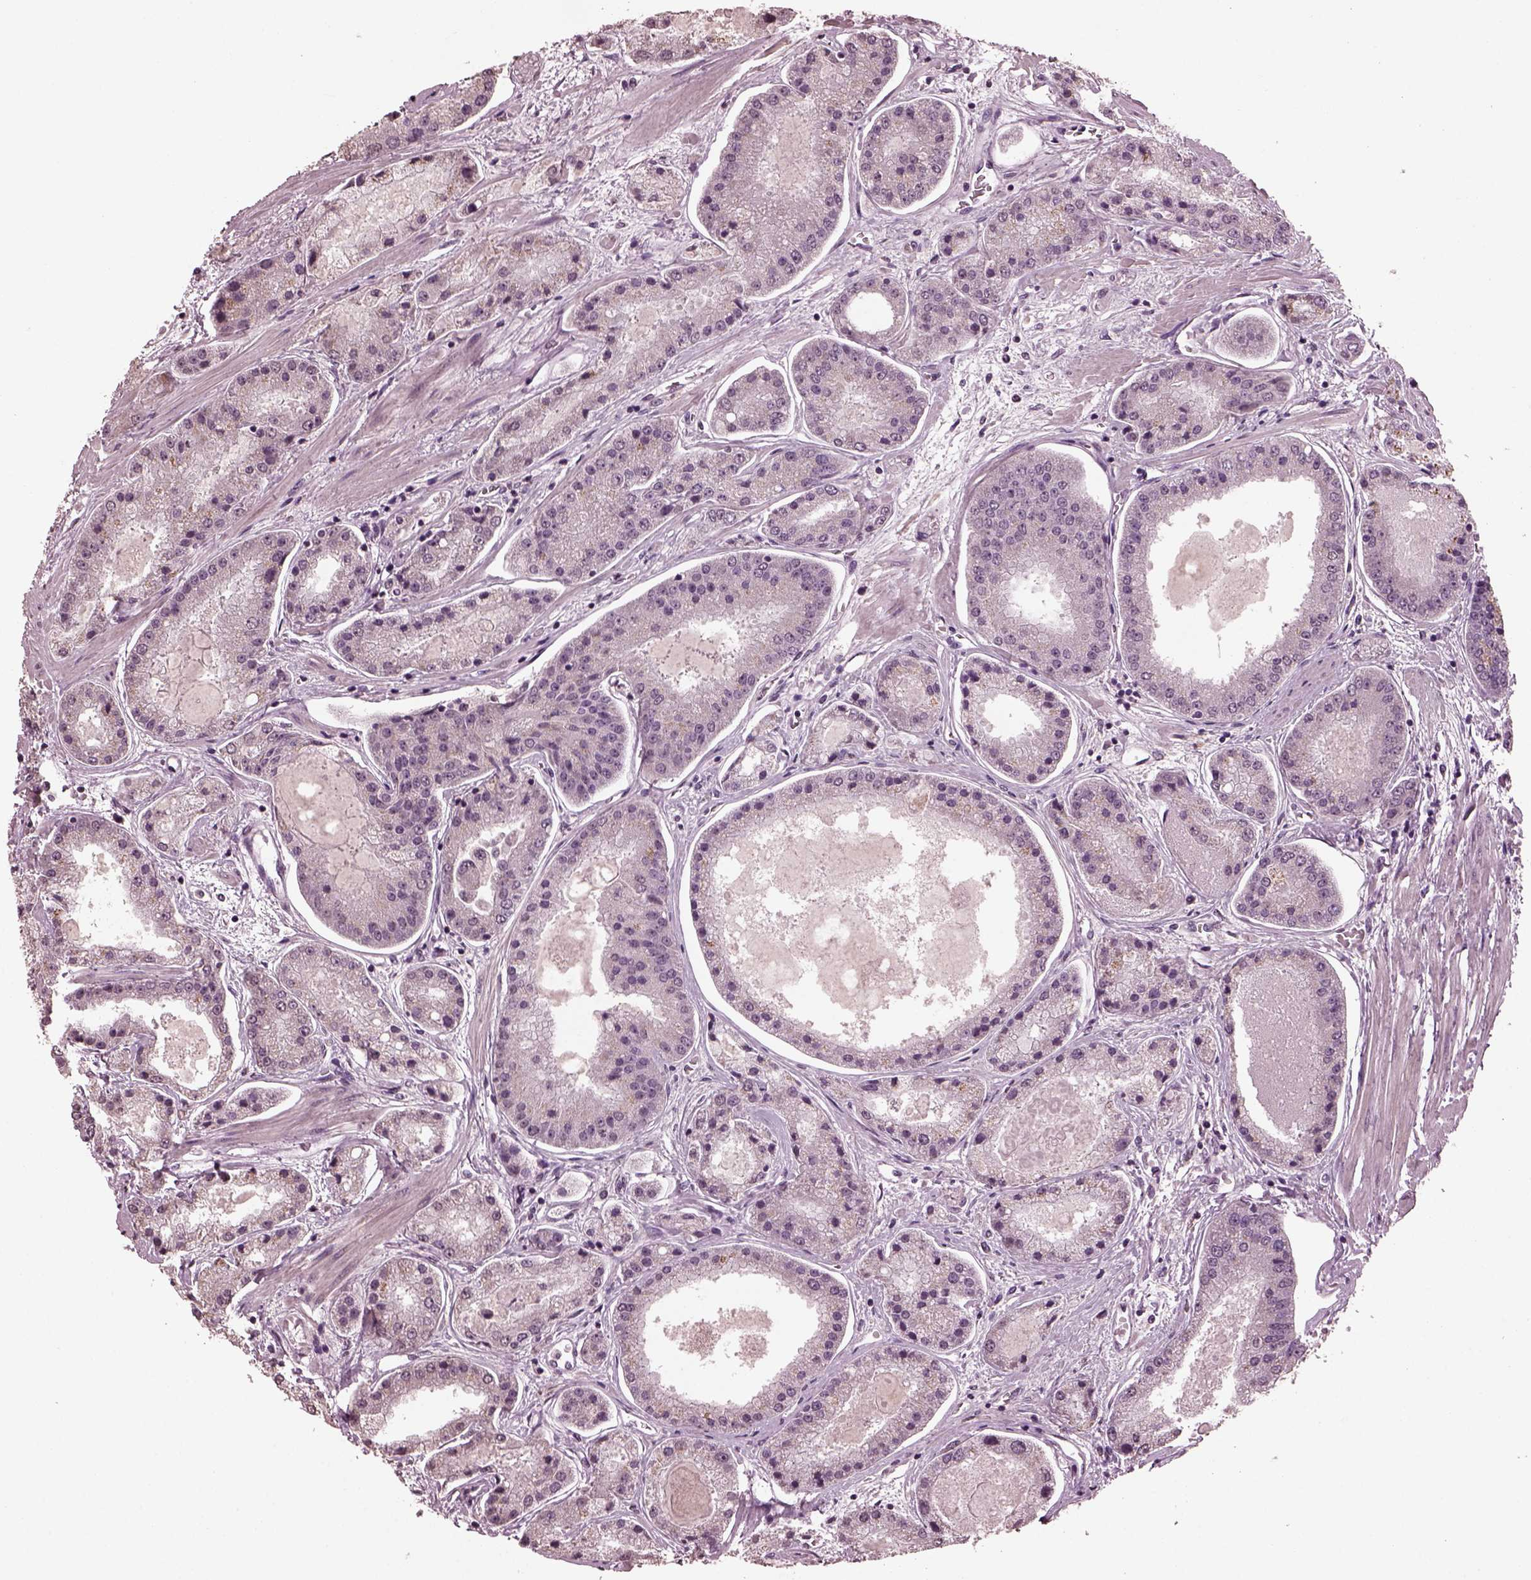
{"staining": {"intensity": "moderate", "quantity": "25%-75%", "location": "cytoplasmic/membranous"}, "tissue": "prostate cancer", "cell_type": "Tumor cells", "image_type": "cancer", "snomed": [{"axis": "morphology", "description": "Adenocarcinoma, High grade"}, {"axis": "topography", "description": "Prostate"}], "caption": "Protein staining by IHC displays moderate cytoplasmic/membranous staining in approximately 25%-75% of tumor cells in prostate cancer.", "gene": "IL18RAP", "patient": {"sex": "male", "age": 67}}